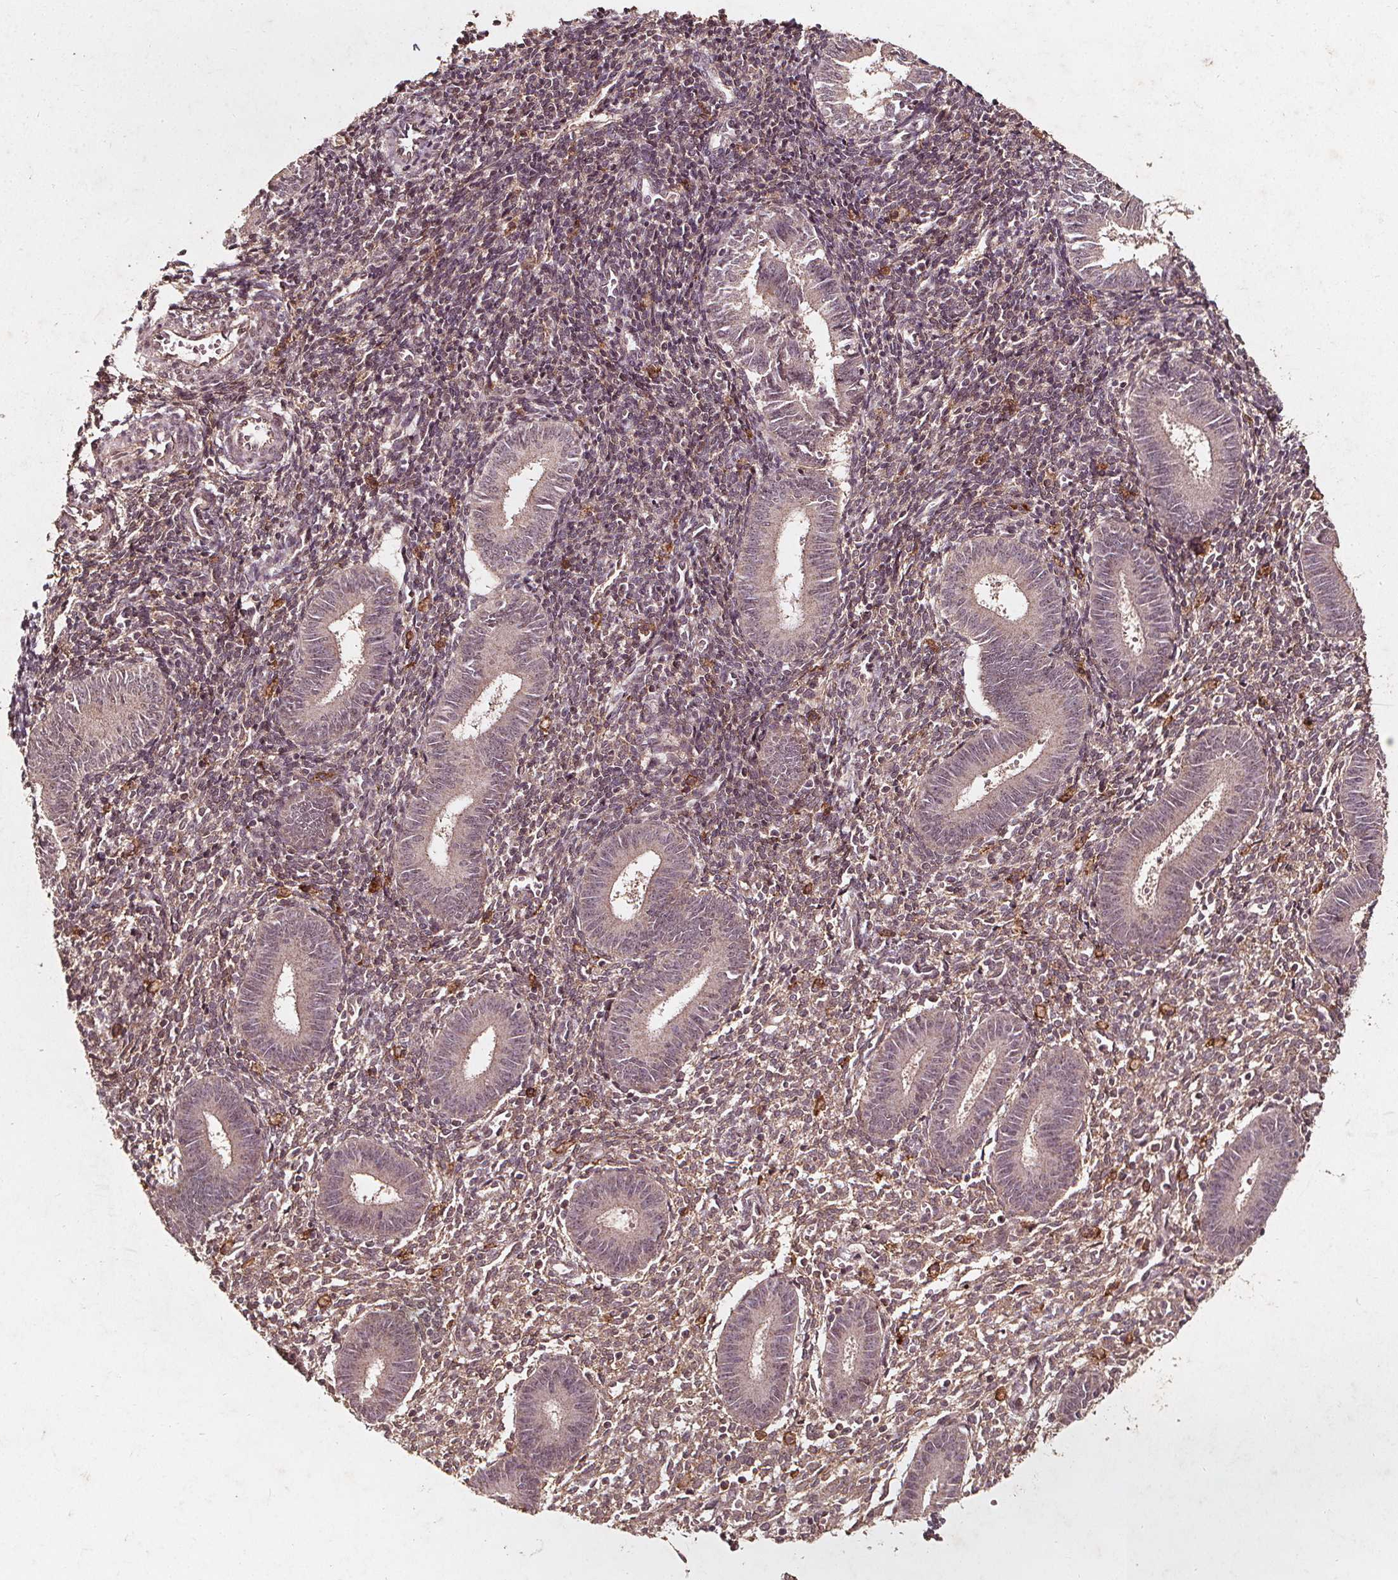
{"staining": {"intensity": "weak", "quantity": "<25%", "location": "cytoplasmic/membranous"}, "tissue": "endometrium", "cell_type": "Cells in endometrial stroma", "image_type": "normal", "snomed": [{"axis": "morphology", "description": "Normal tissue, NOS"}, {"axis": "topography", "description": "Endometrium"}], "caption": "Immunohistochemistry (IHC) histopathology image of unremarkable endometrium stained for a protein (brown), which demonstrates no expression in cells in endometrial stroma.", "gene": "ABCA1", "patient": {"sex": "female", "age": 25}}